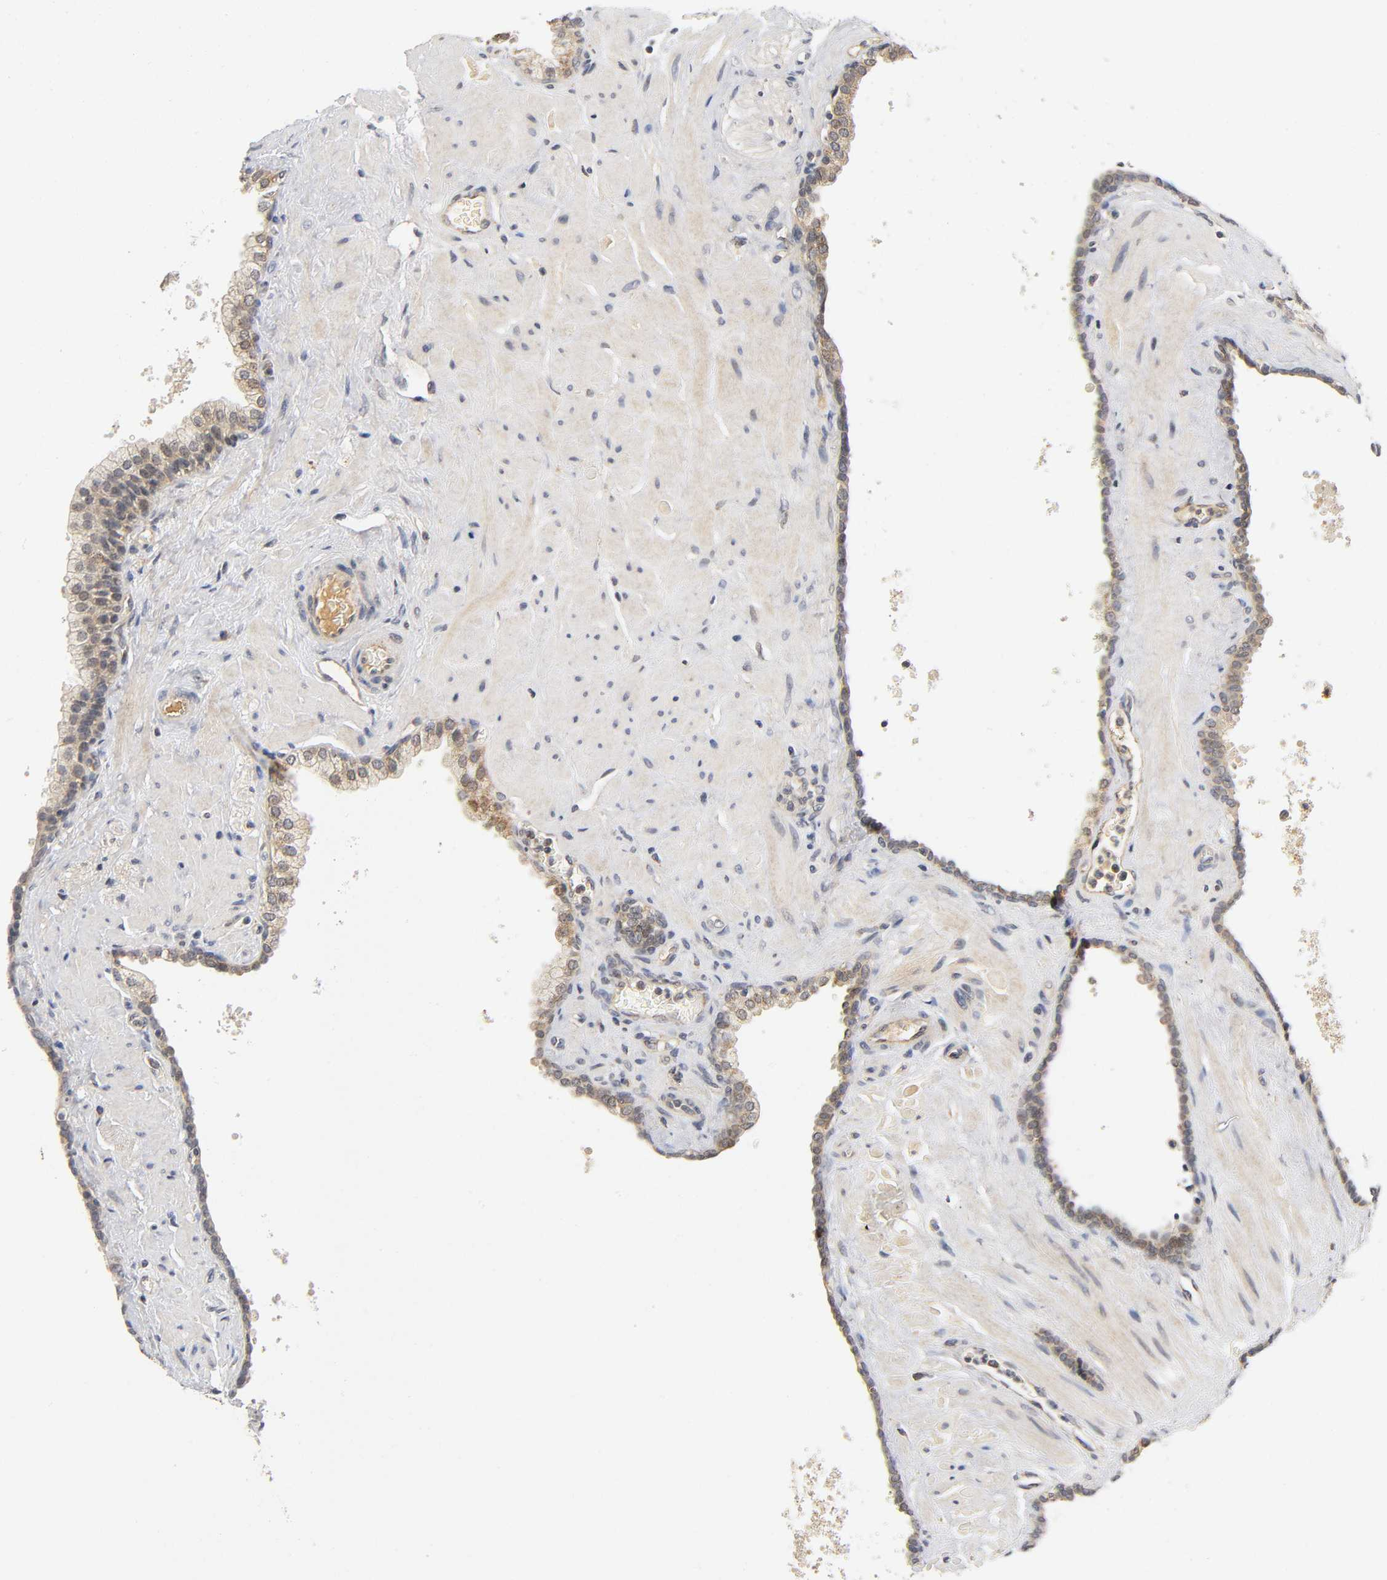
{"staining": {"intensity": "negative", "quantity": "none", "location": "none"}, "tissue": "prostate", "cell_type": "Glandular cells", "image_type": "normal", "snomed": [{"axis": "morphology", "description": "Normal tissue, NOS"}, {"axis": "topography", "description": "Prostate"}], "caption": "There is no significant positivity in glandular cells of prostate. The staining is performed using DAB (3,3'-diaminobenzidine) brown chromogen with nuclei counter-stained in using hematoxylin.", "gene": "NRP1", "patient": {"sex": "male", "age": 60}}